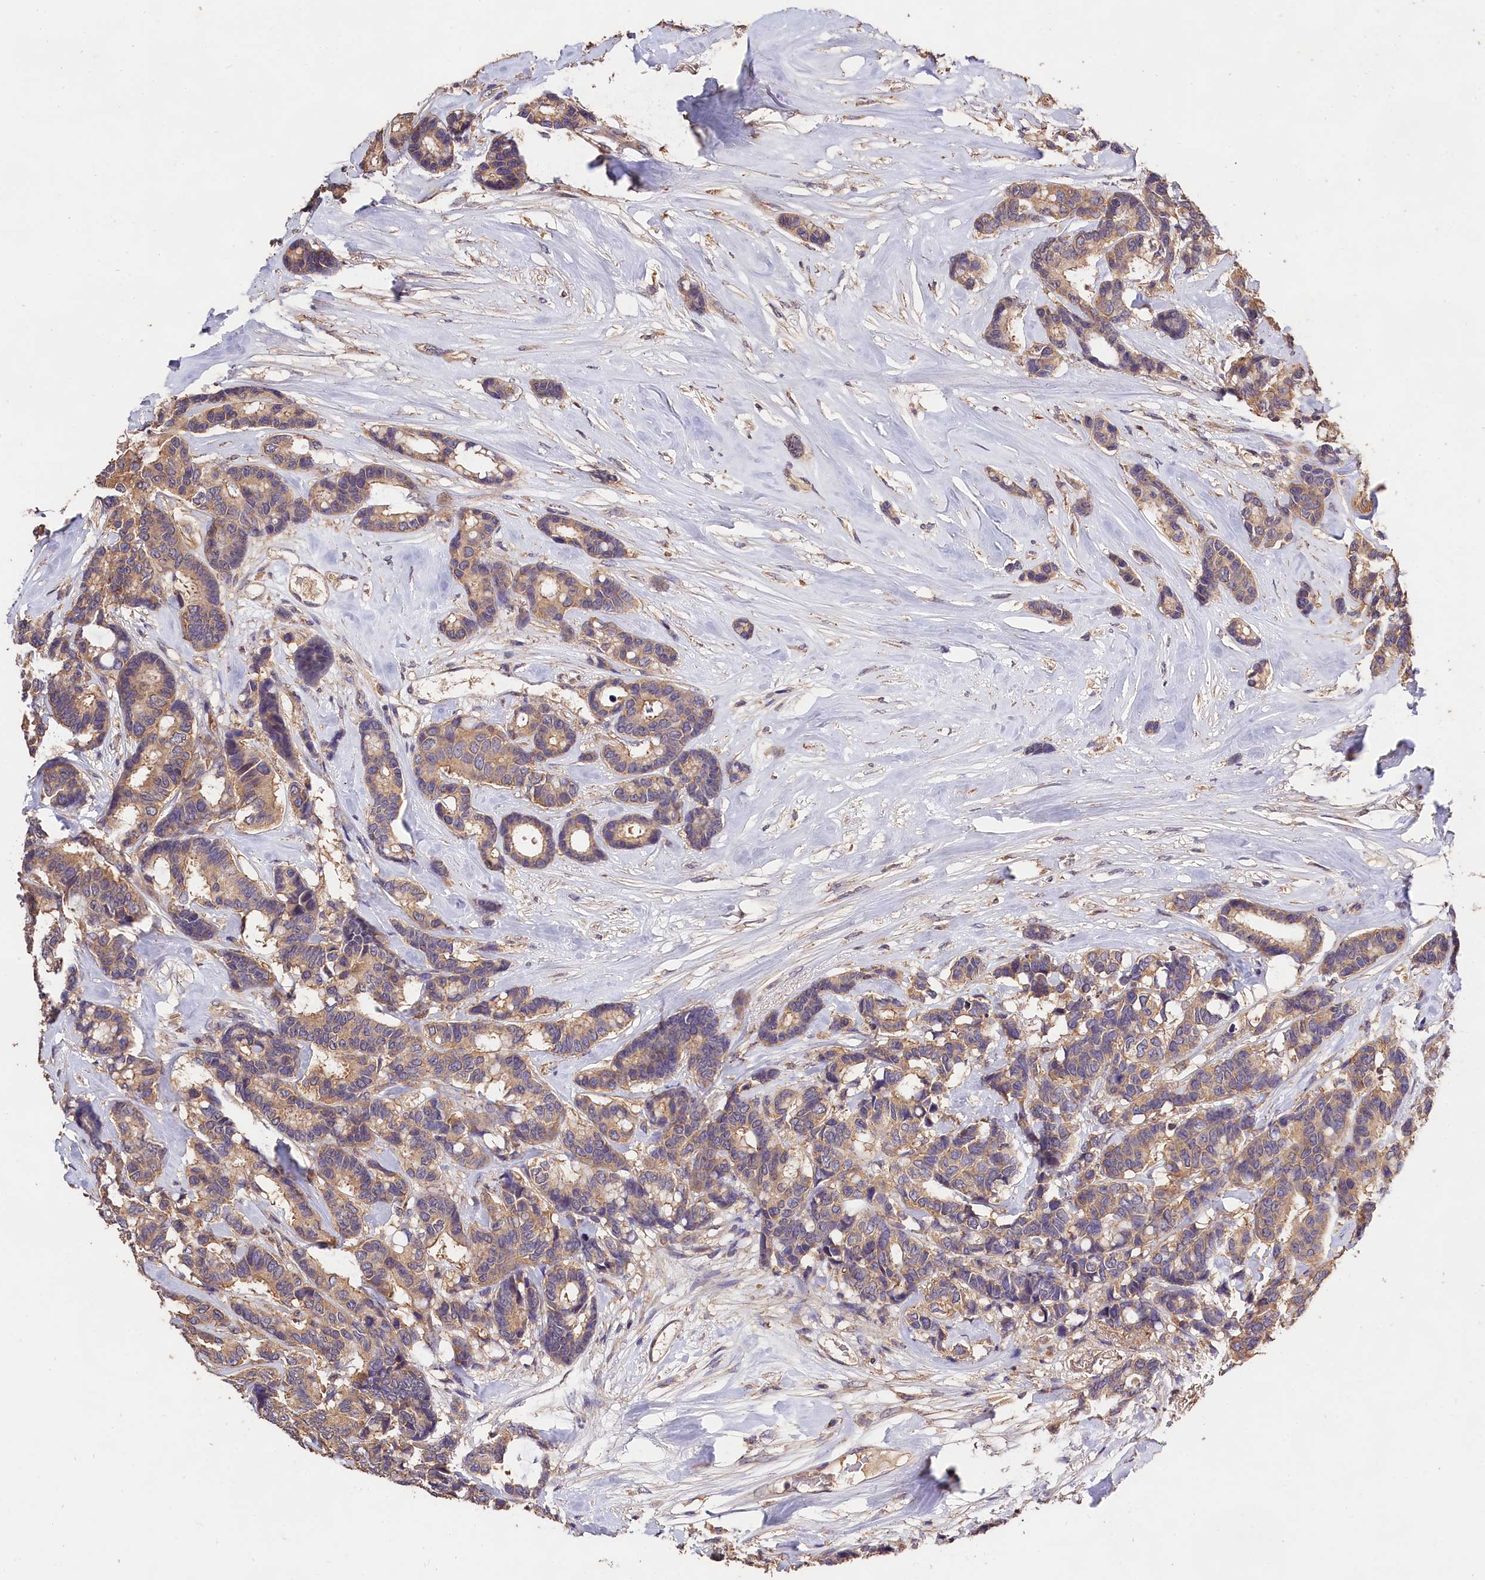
{"staining": {"intensity": "moderate", "quantity": ">75%", "location": "cytoplasmic/membranous"}, "tissue": "breast cancer", "cell_type": "Tumor cells", "image_type": "cancer", "snomed": [{"axis": "morphology", "description": "Duct carcinoma"}, {"axis": "topography", "description": "Breast"}], "caption": "Protein expression analysis of breast cancer (intraductal carcinoma) shows moderate cytoplasmic/membranous positivity in approximately >75% of tumor cells.", "gene": "OAS3", "patient": {"sex": "female", "age": 87}}